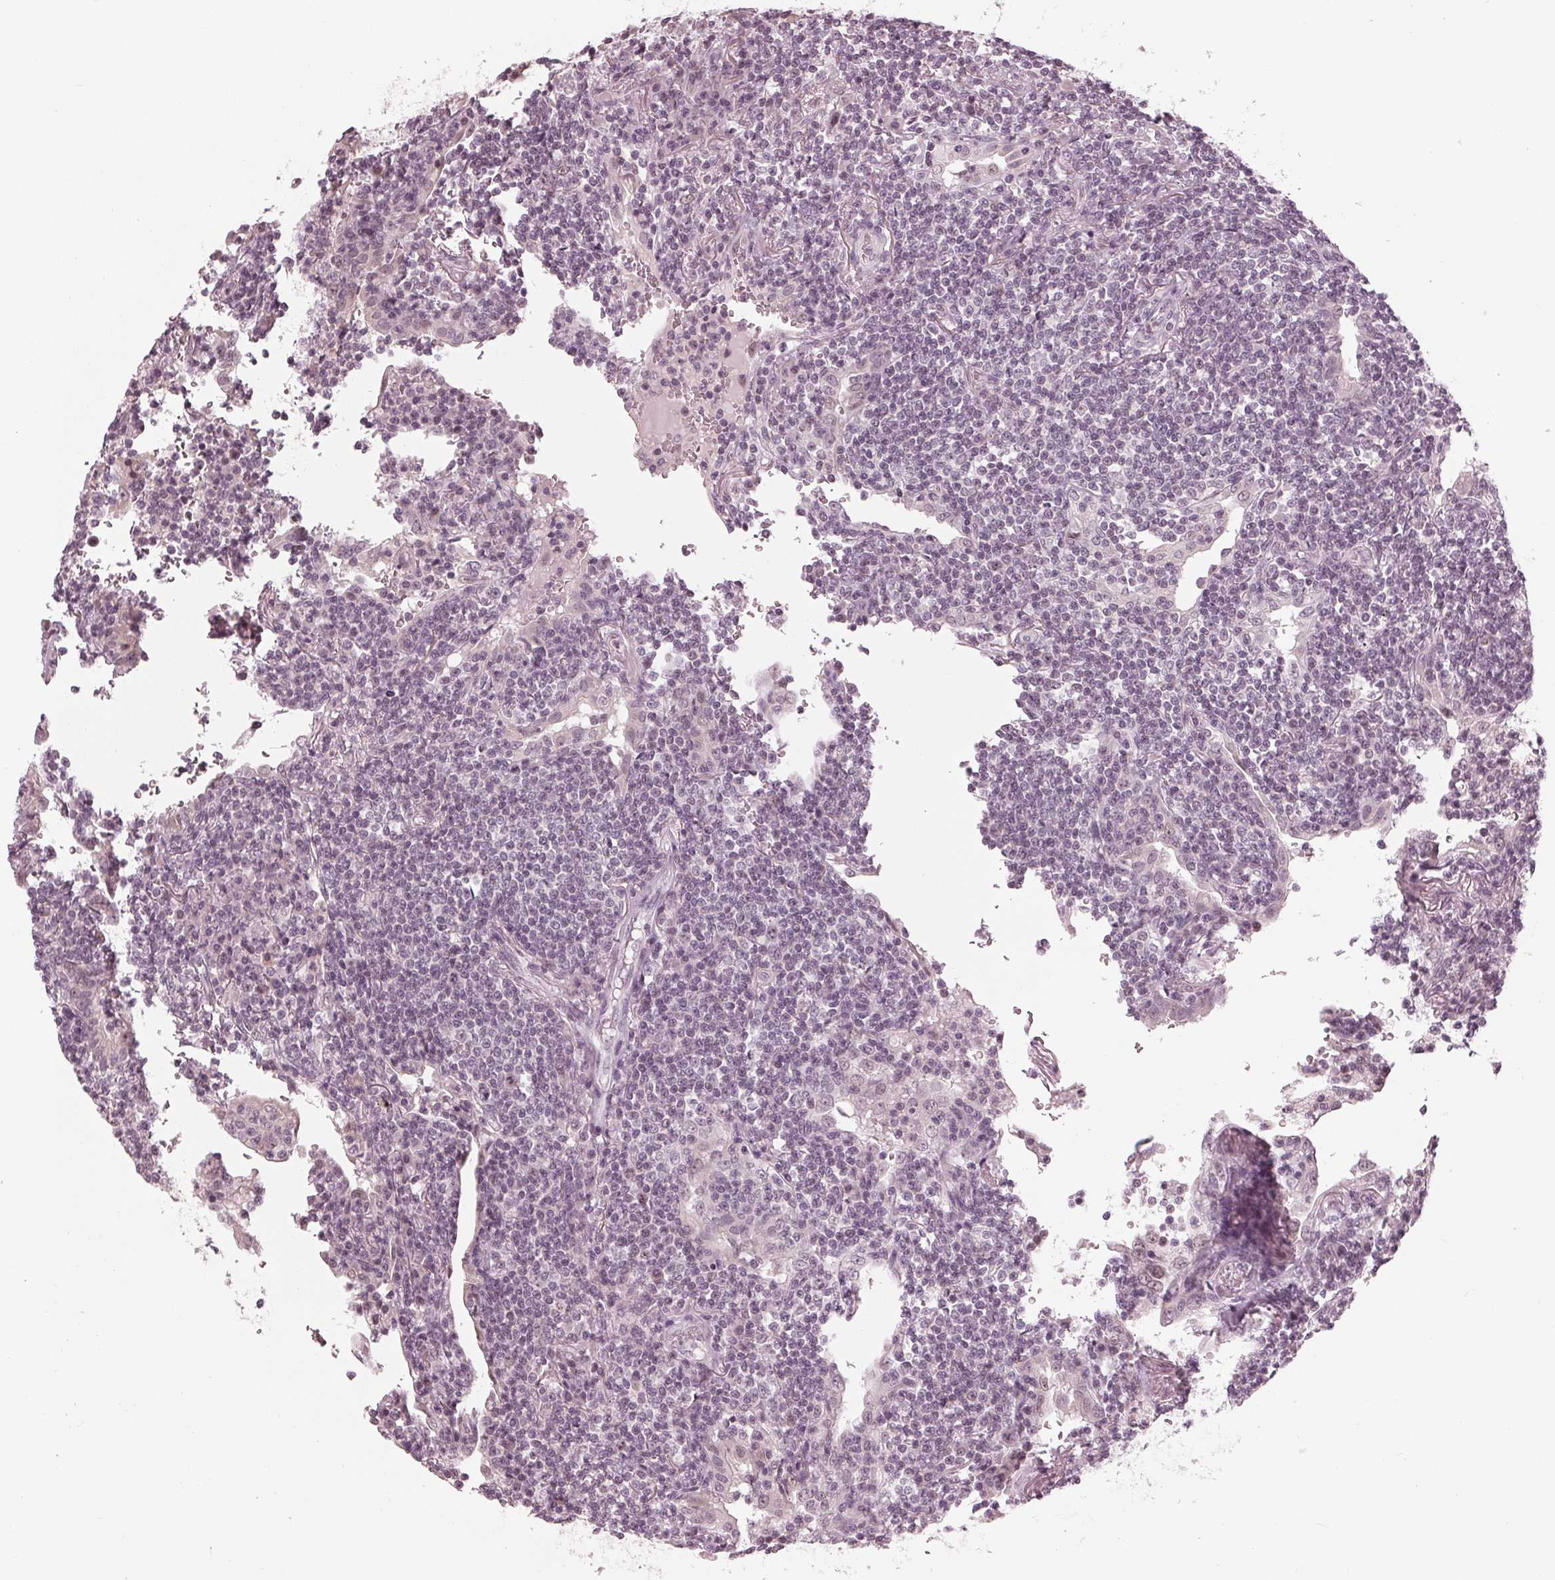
{"staining": {"intensity": "negative", "quantity": "none", "location": "none"}, "tissue": "lymphoma", "cell_type": "Tumor cells", "image_type": "cancer", "snomed": [{"axis": "morphology", "description": "Malignant lymphoma, non-Hodgkin's type, Low grade"}, {"axis": "topography", "description": "Lung"}], "caption": "Tumor cells are negative for brown protein staining in lymphoma.", "gene": "ADPRHL1", "patient": {"sex": "female", "age": 71}}